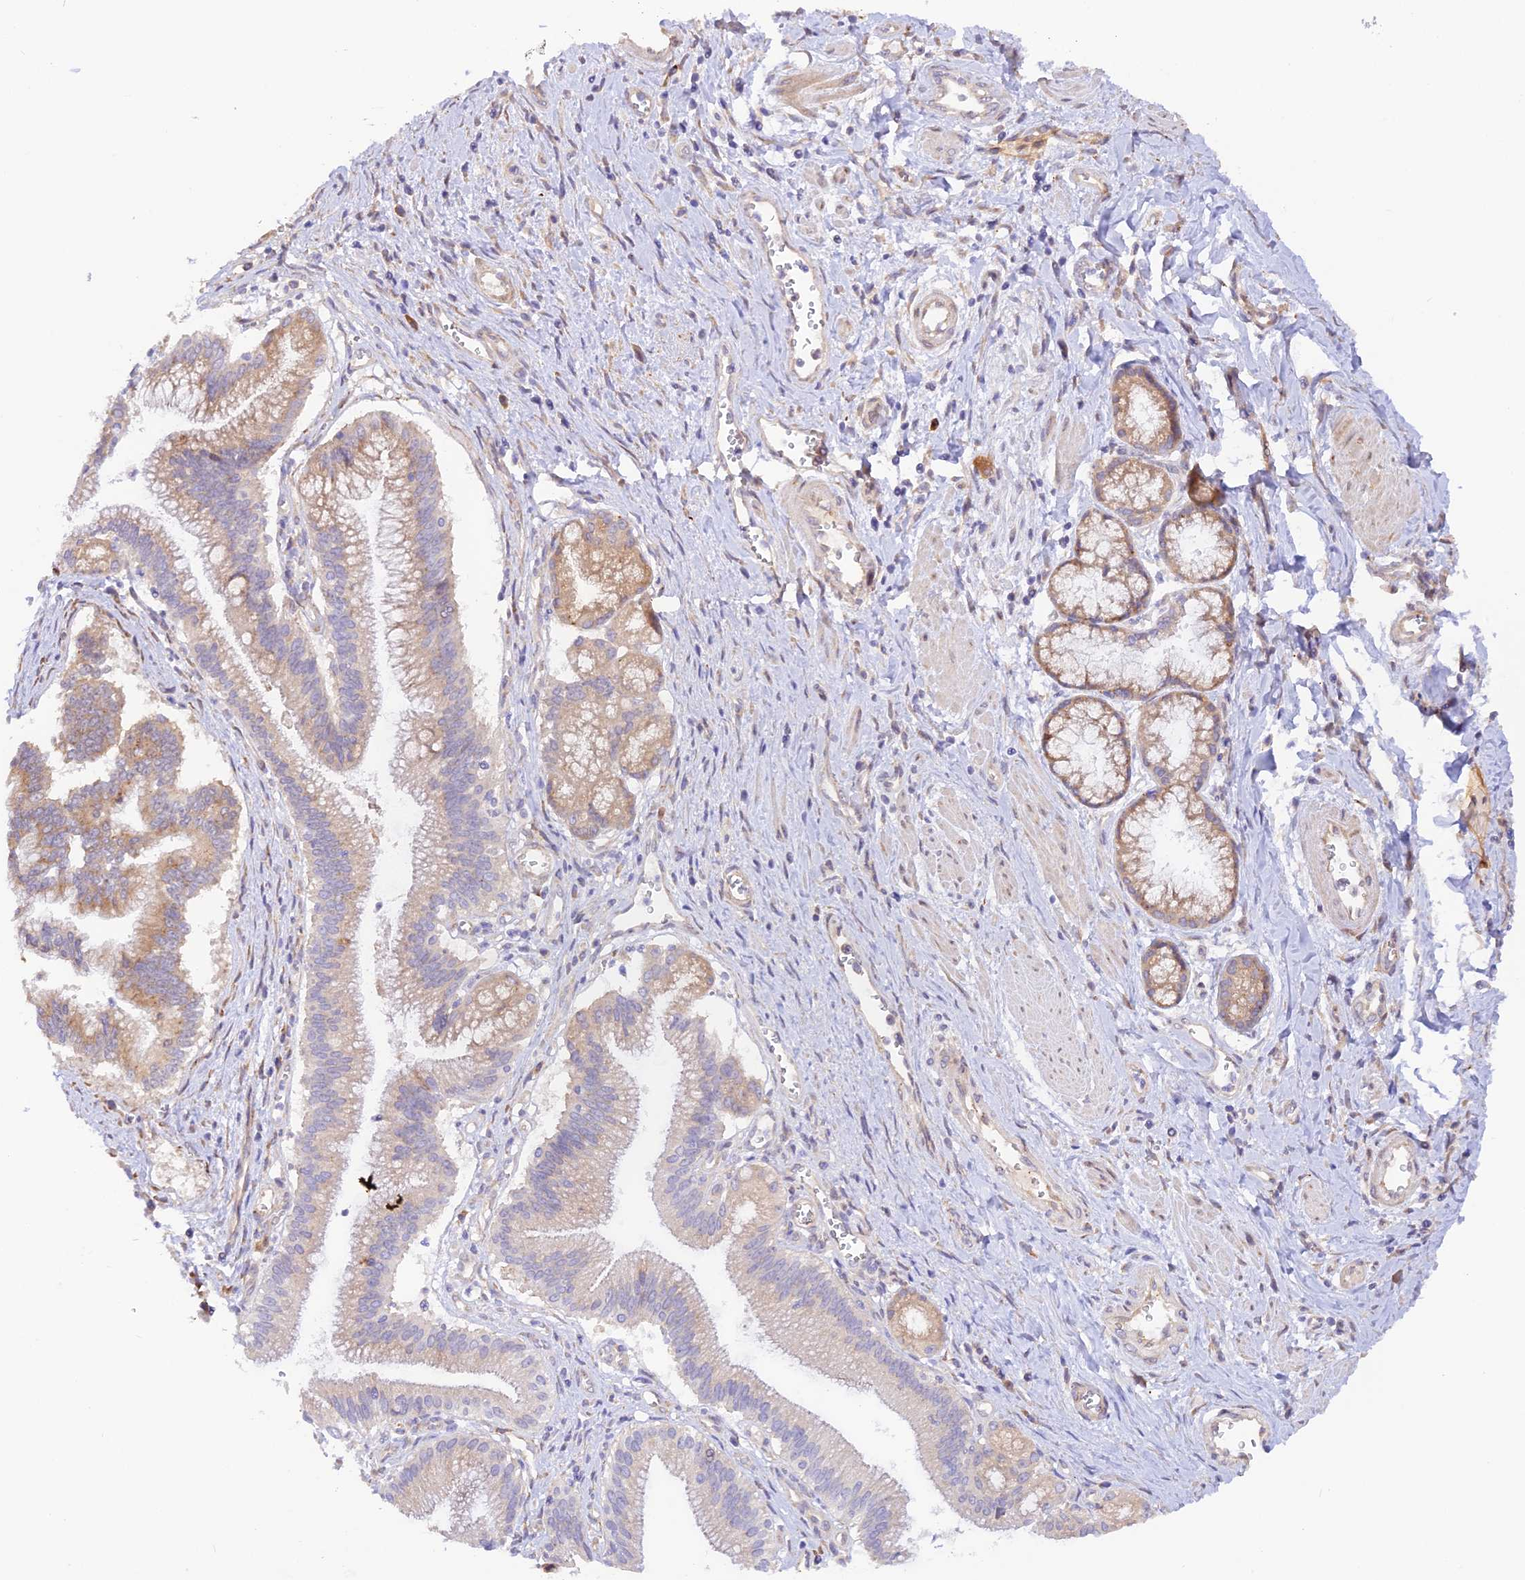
{"staining": {"intensity": "weak", "quantity": ">75%", "location": "cytoplasmic/membranous"}, "tissue": "pancreatic cancer", "cell_type": "Tumor cells", "image_type": "cancer", "snomed": [{"axis": "morphology", "description": "Adenocarcinoma, NOS"}, {"axis": "topography", "description": "Pancreas"}], "caption": "Brown immunohistochemical staining in human pancreatic adenocarcinoma displays weak cytoplasmic/membranous expression in approximately >75% of tumor cells.", "gene": "RPL5", "patient": {"sex": "male", "age": 78}}